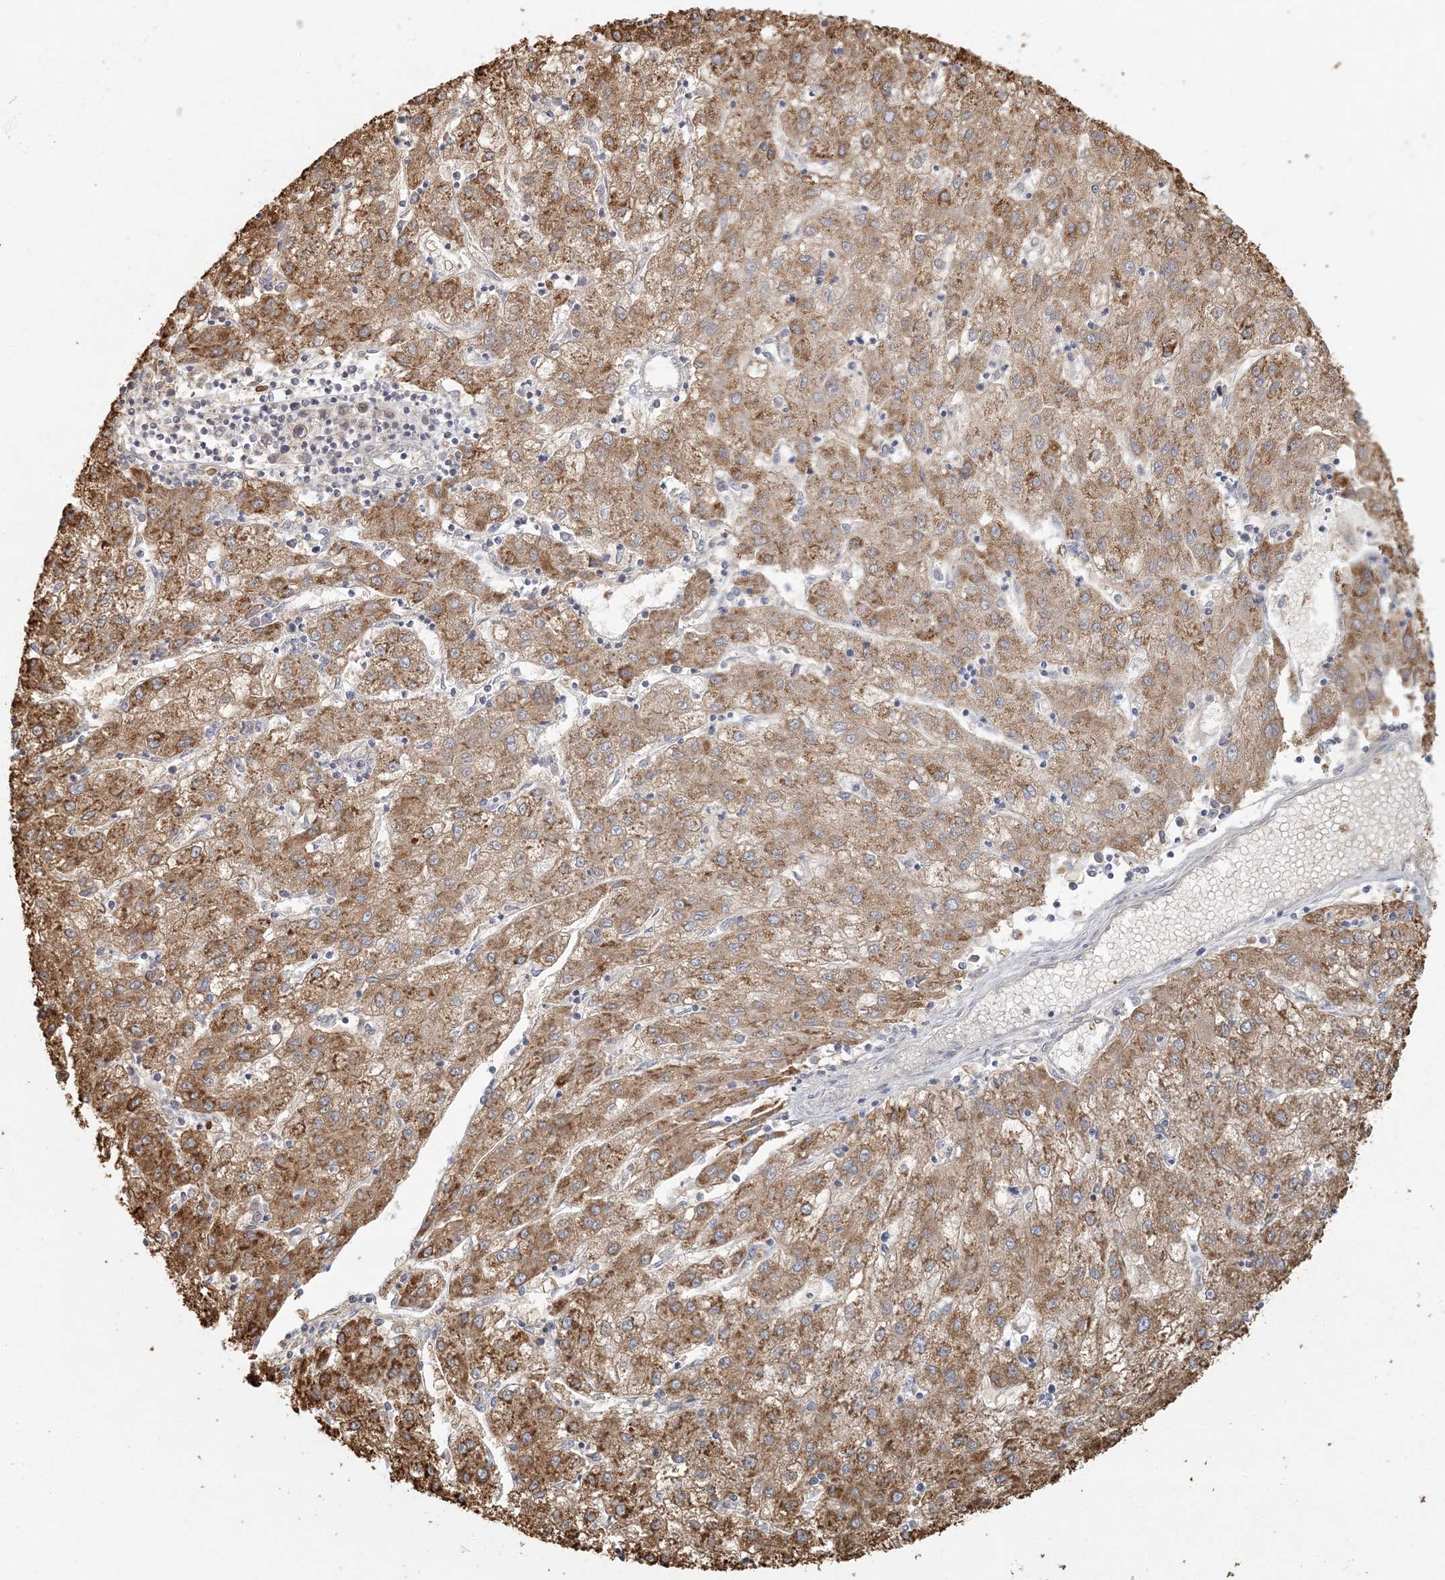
{"staining": {"intensity": "moderate", "quantity": ">75%", "location": "cytoplasmic/membranous"}, "tissue": "liver cancer", "cell_type": "Tumor cells", "image_type": "cancer", "snomed": [{"axis": "morphology", "description": "Carcinoma, Hepatocellular, NOS"}, {"axis": "topography", "description": "Liver"}], "caption": "There is medium levels of moderate cytoplasmic/membranous positivity in tumor cells of liver cancer, as demonstrated by immunohistochemical staining (brown color).", "gene": "AK9", "patient": {"sex": "male", "age": 72}}